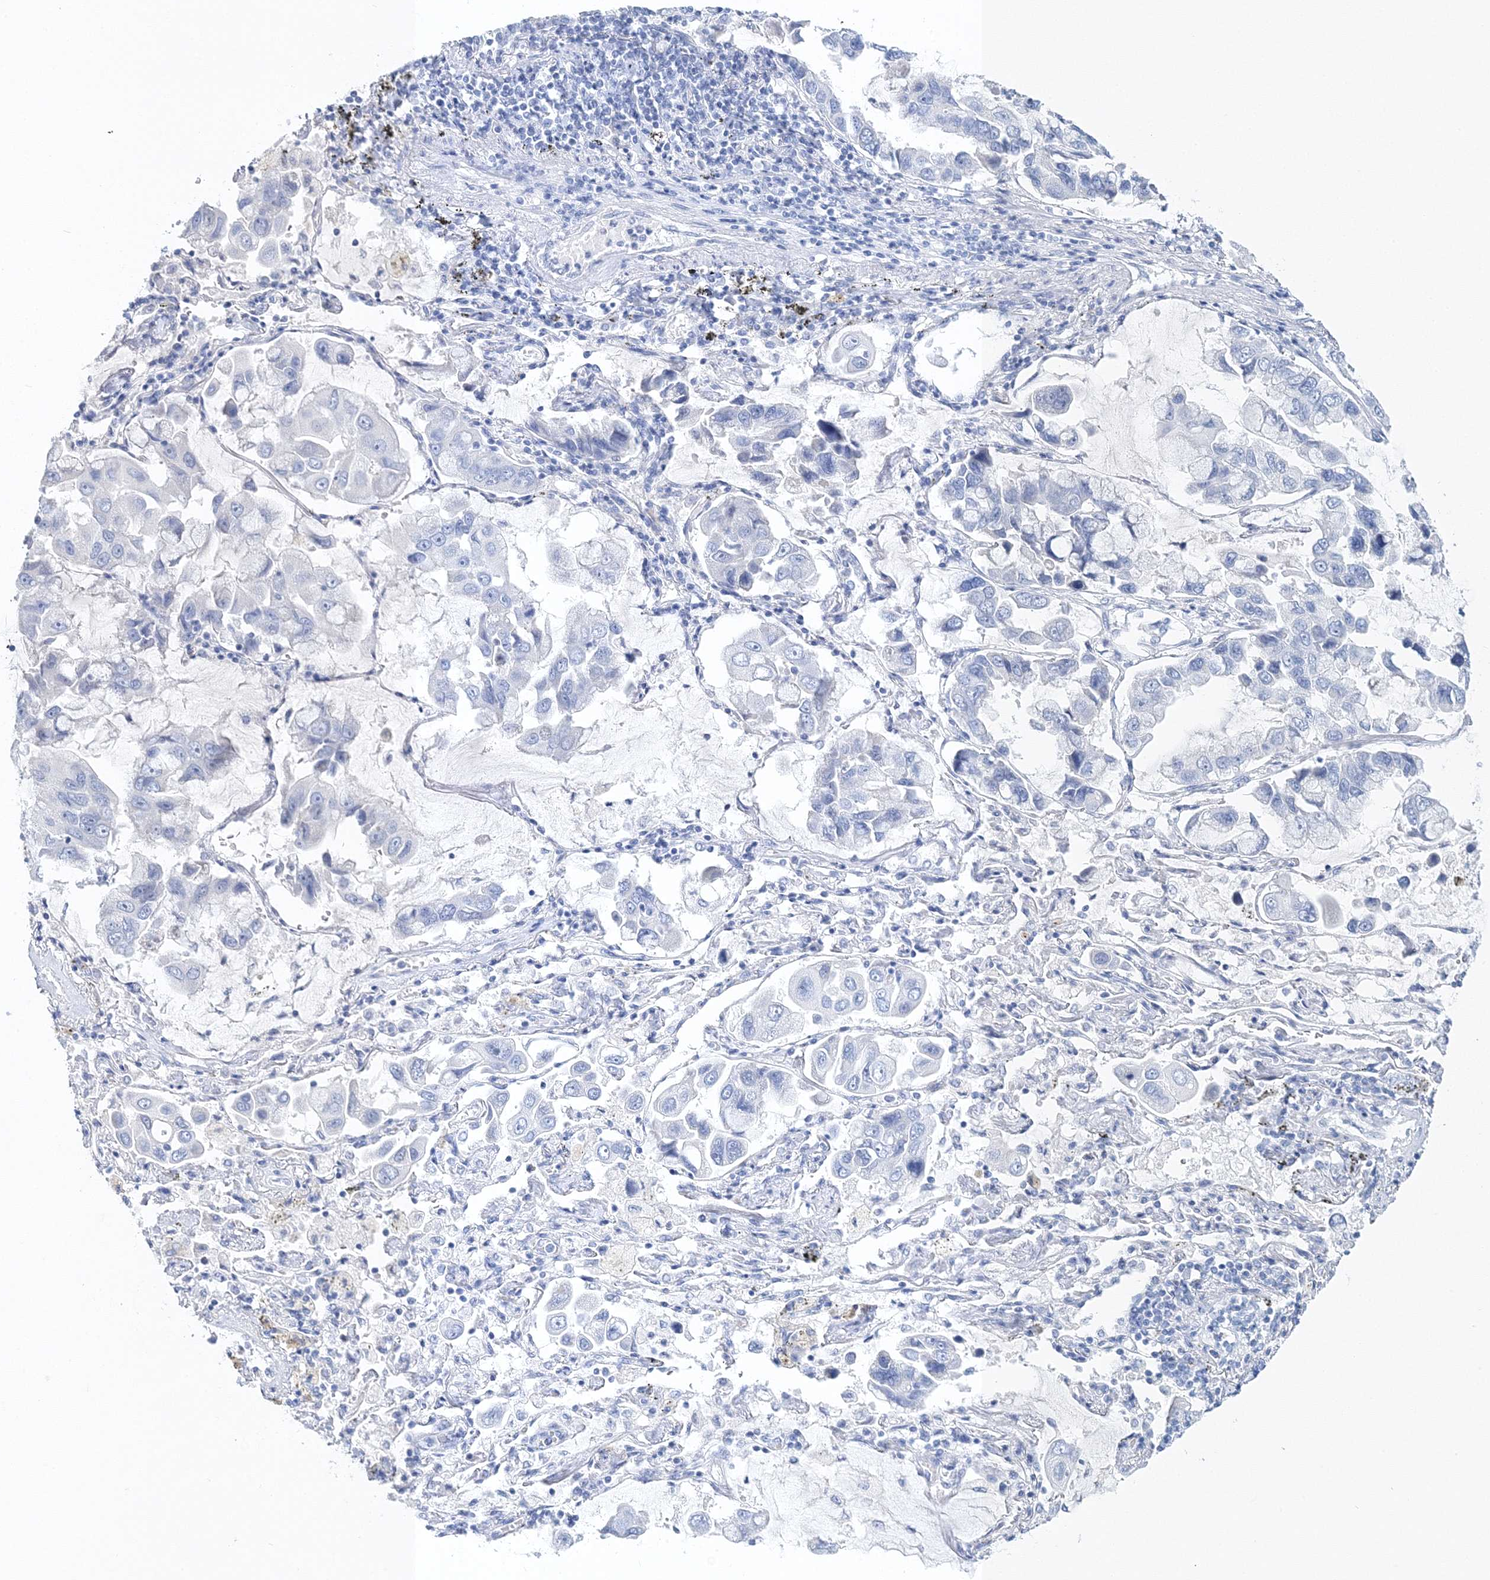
{"staining": {"intensity": "negative", "quantity": "none", "location": "none"}, "tissue": "lung cancer", "cell_type": "Tumor cells", "image_type": "cancer", "snomed": [{"axis": "morphology", "description": "Adenocarcinoma, NOS"}, {"axis": "topography", "description": "Lung"}], "caption": "Protein analysis of lung cancer displays no significant expression in tumor cells. (DAB (3,3'-diaminobenzidine) IHC visualized using brightfield microscopy, high magnification).", "gene": "MYOZ2", "patient": {"sex": "male", "age": 64}}